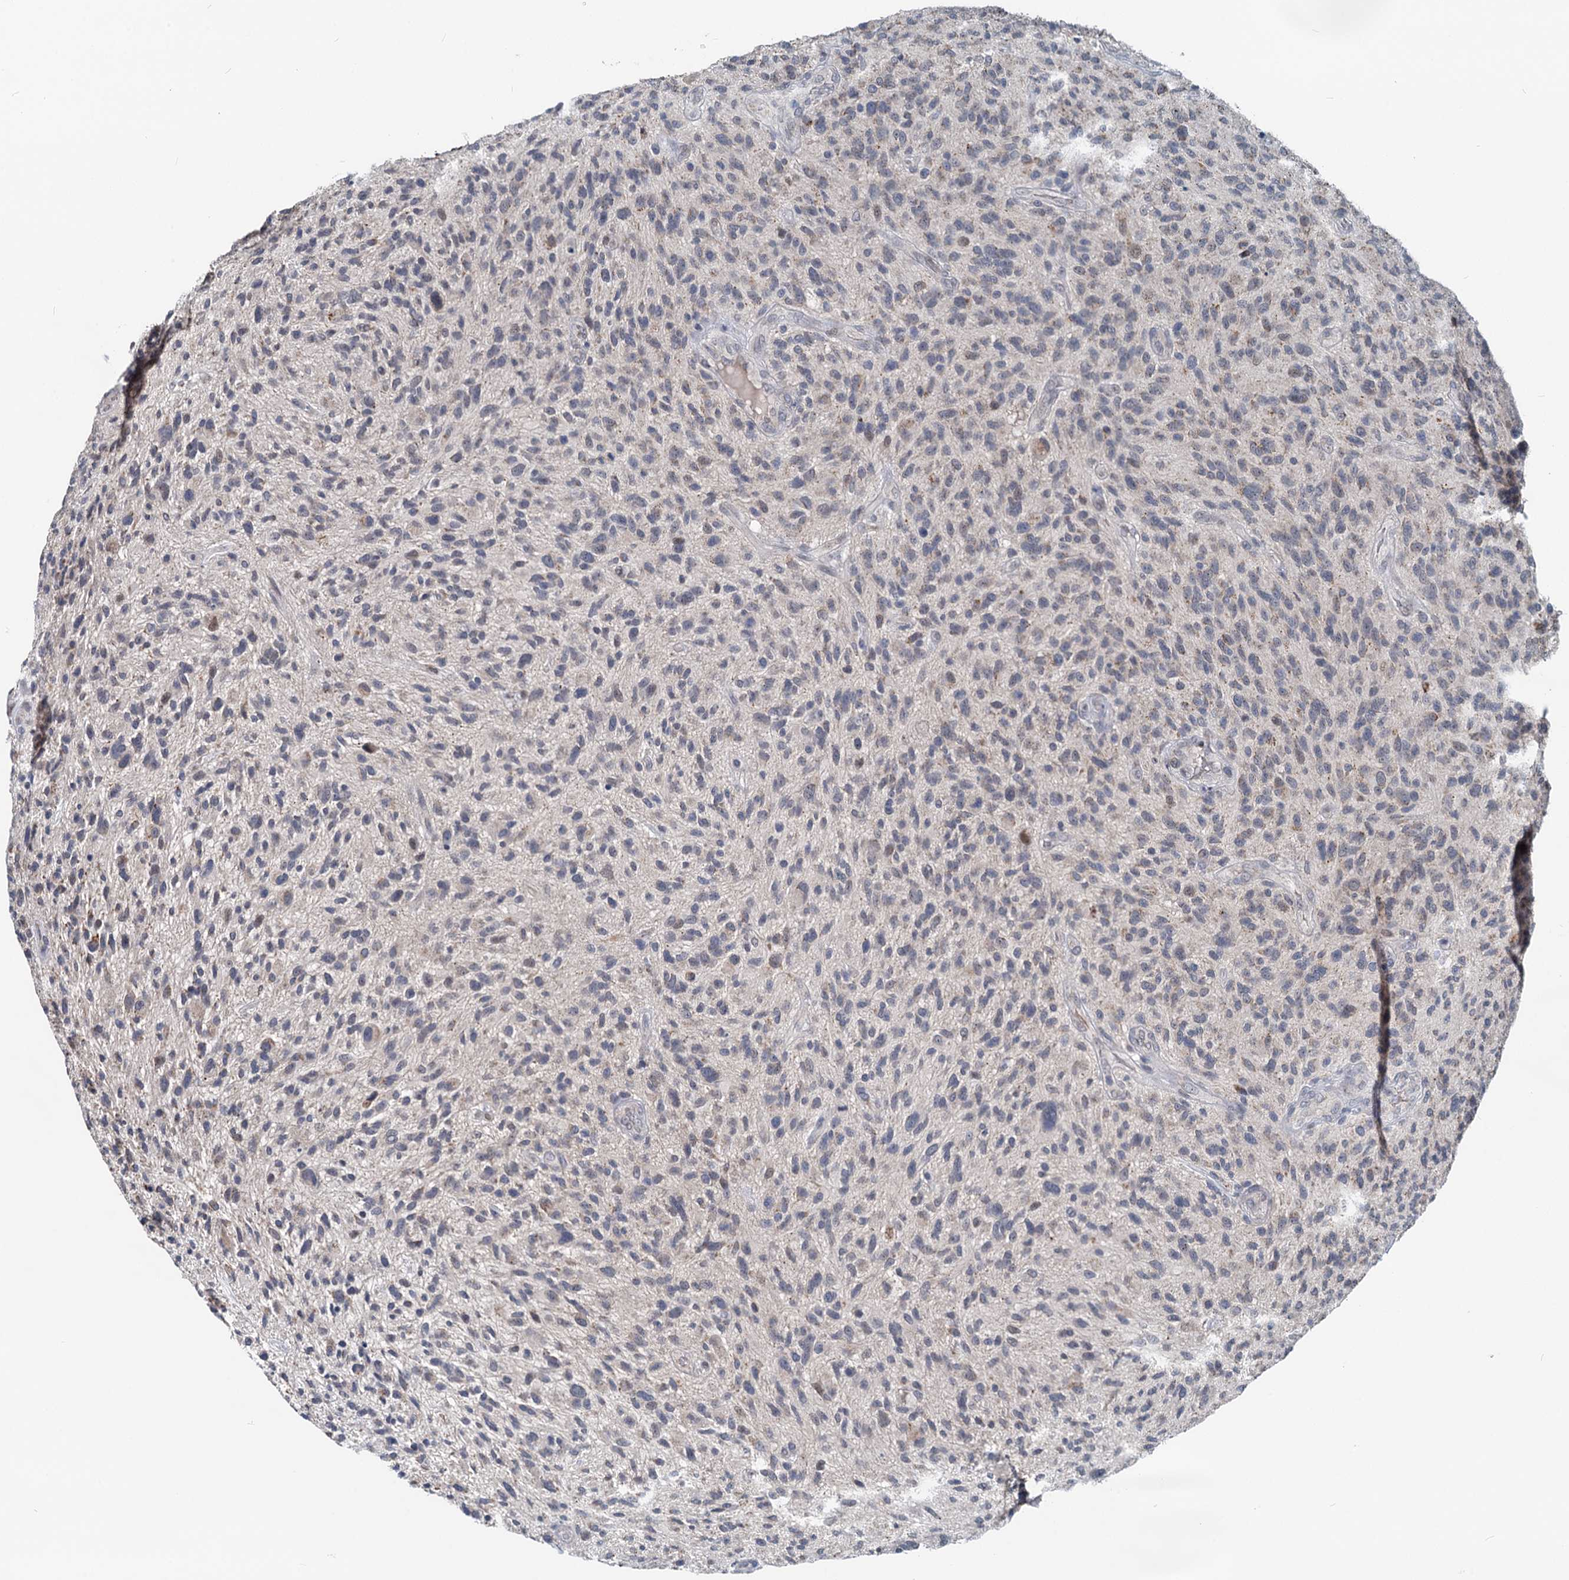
{"staining": {"intensity": "weak", "quantity": "<25%", "location": "cytoplasmic/membranous"}, "tissue": "glioma", "cell_type": "Tumor cells", "image_type": "cancer", "snomed": [{"axis": "morphology", "description": "Glioma, malignant, High grade"}, {"axis": "topography", "description": "Brain"}], "caption": "Immunohistochemistry (IHC) histopathology image of neoplastic tissue: human malignant glioma (high-grade) stained with DAB exhibits no significant protein positivity in tumor cells.", "gene": "RITA1", "patient": {"sex": "male", "age": 47}}